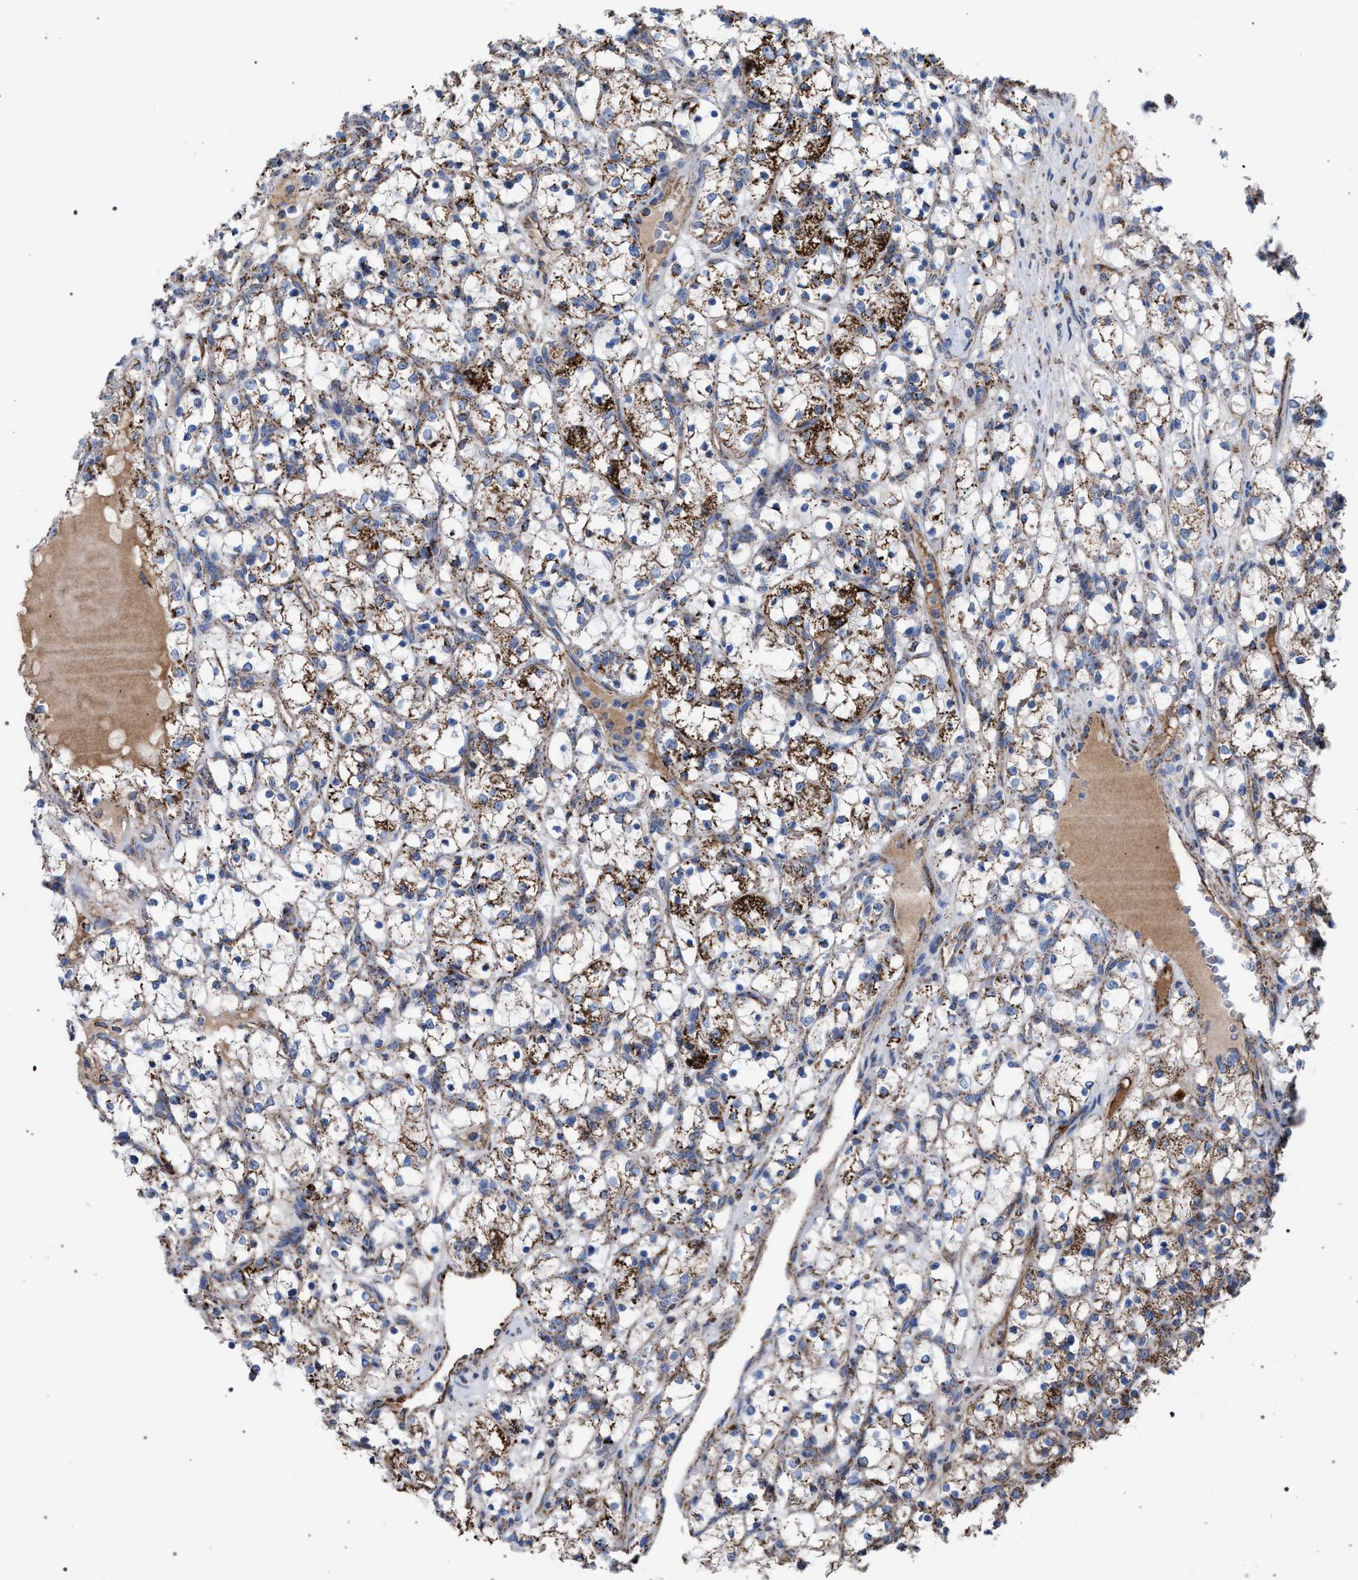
{"staining": {"intensity": "moderate", "quantity": ">75%", "location": "cytoplasmic/membranous"}, "tissue": "renal cancer", "cell_type": "Tumor cells", "image_type": "cancer", "snomed": [{"axis": "morphology", "description": "Adenocarcinoma, NOS"}, {"axis": "topography", "description": "Kidney"}], "caption": "This histopathology image displays immunohistochemistry staining of renal cancer (adenocarcinoma), with medium moderate cytoplasmic/membranous positivity in about >75% of tumor cells.", "gene": "VPS13A", "patient": {"sex": "female", "age": 69}}